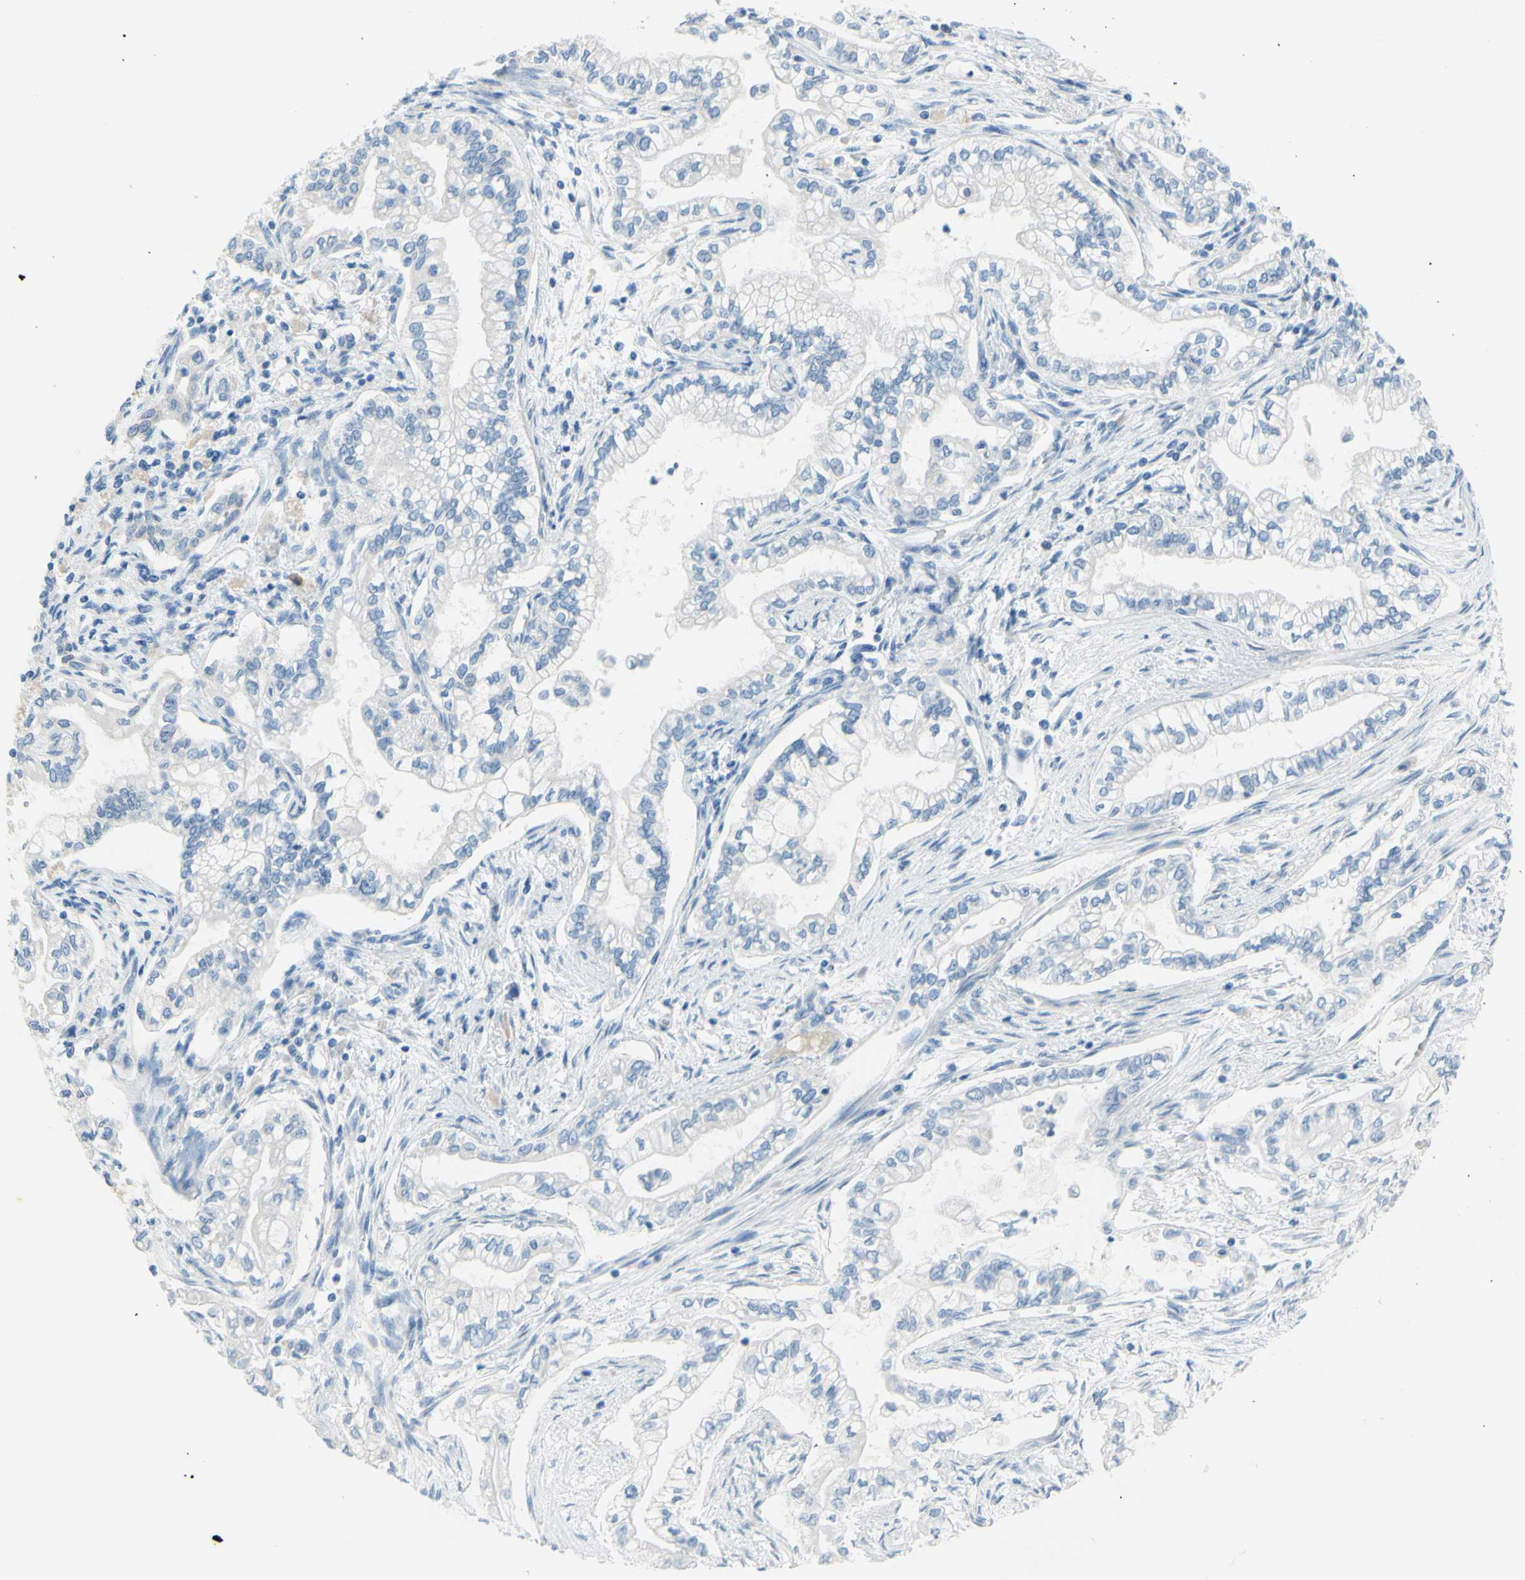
{"staining": {"intensity": "negative", "quantity": "none", "location": "none"}, "tissue": "pancreatic cancer", "cell_type": "Tumor cells", "image_type": "cancer", "snomed": [{"axis": "morphology", "description": "Normal tissue, NOS"}, {"axis": "topography", "description": "Pancreas"}], "caption": "The photomicrograph shows no significant positivity in tumor cells of pancreatic cancer. The staining was performed using DAB to visualize the protein expression in brown, while the nuclei were stained in blue with hematoxylin (Magnification: 20x).", "gene": "DCT", "patient": {"sex": "male", "age": 42}}